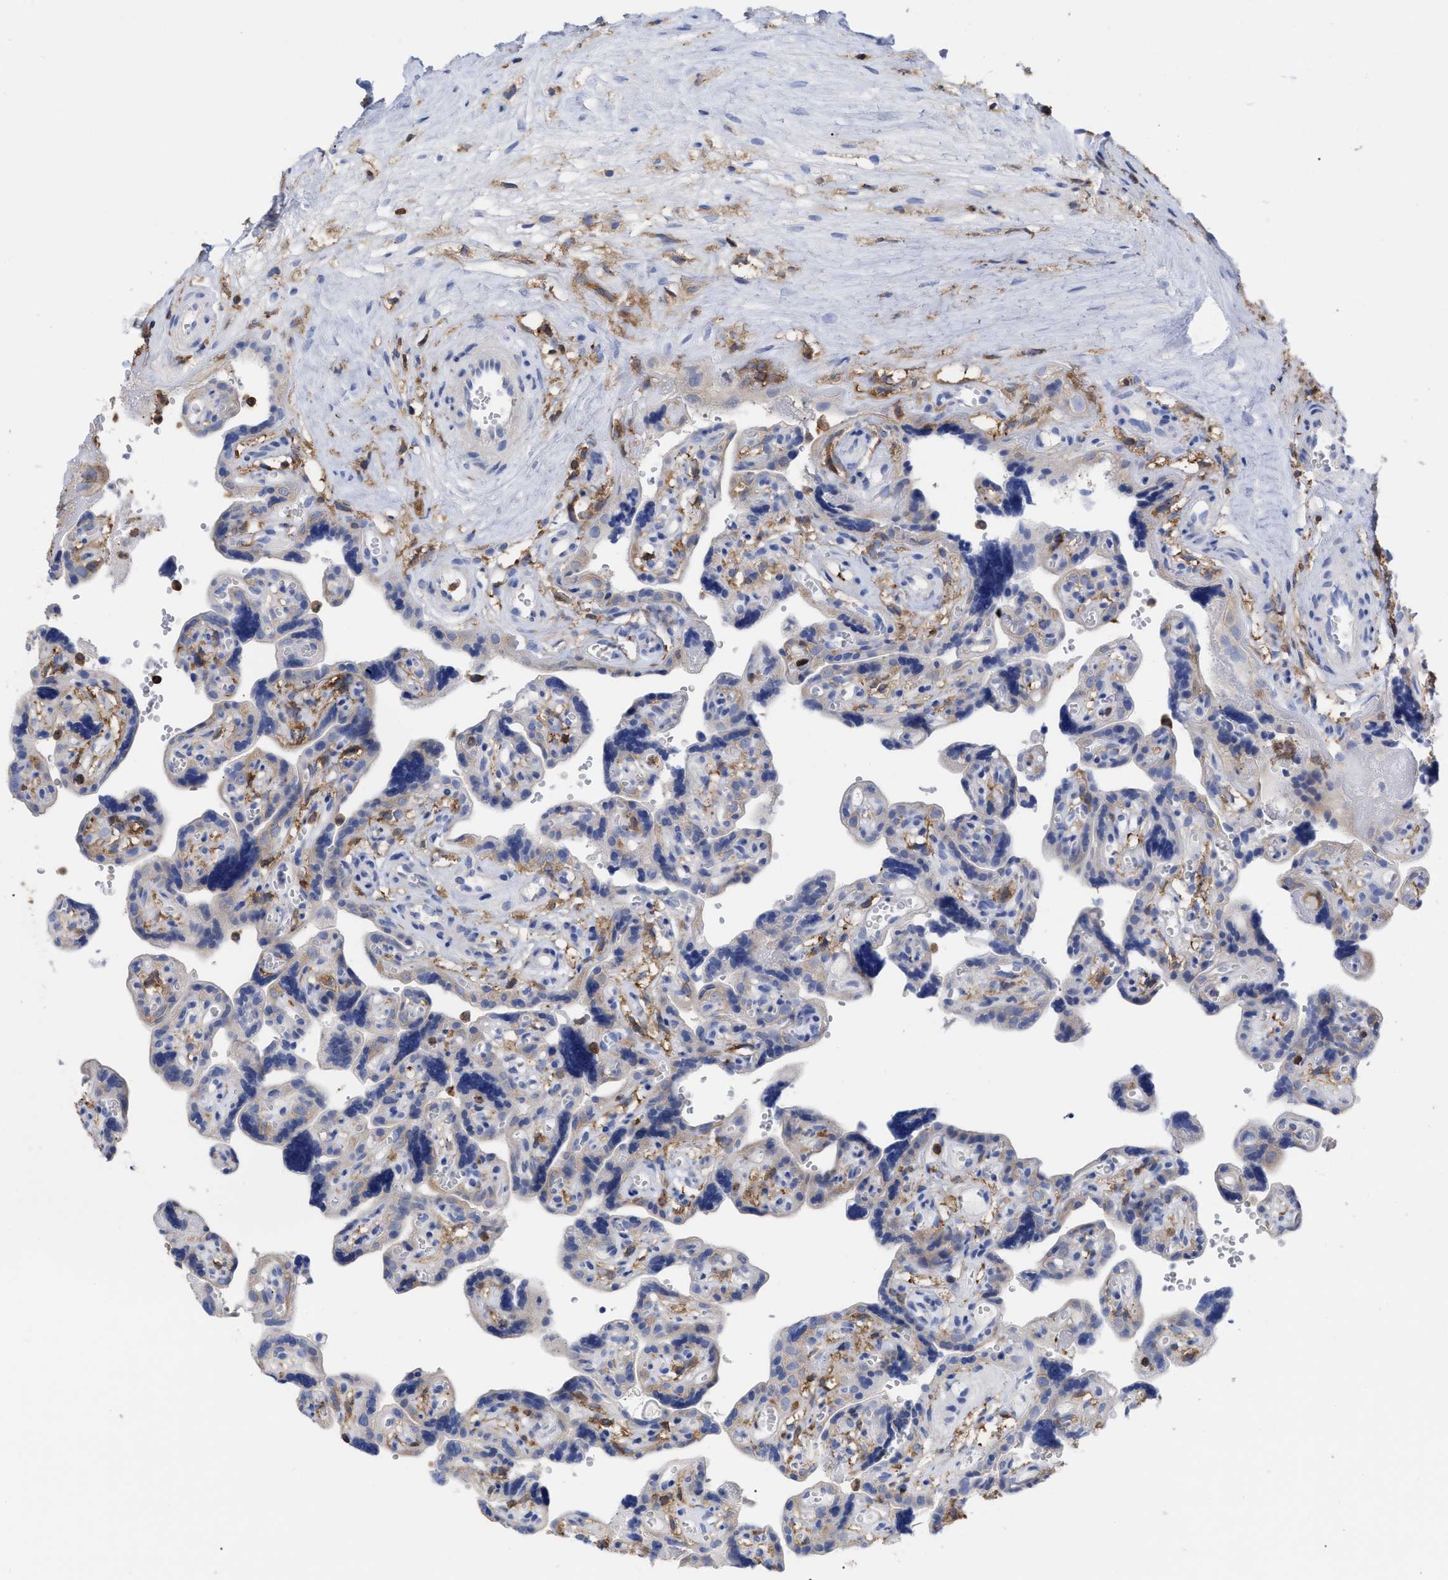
{"staining": {"intensity": "weak", "quantity": "<25%", "location": "cytoplasmic/membranous"}, "tissue": "placenta", "cell_type": "Trophoblastic cells", "image_type": "normal", "snomed": [{"axis": "morphology", "description": "Normal tissue, NOS"}, {"axis": "topography", "description": "Placenta"}], "caption": "DAB (3,3'-diaminobenzidine) immunohistochemical staining of normal placenta exhibits no significant positivity in trophoblastic cells. (DAB immunohistochemistry with hematoxylin counter stain).", "gene": "HCLS1", "patient": {"sex": "female", "age": 30}}